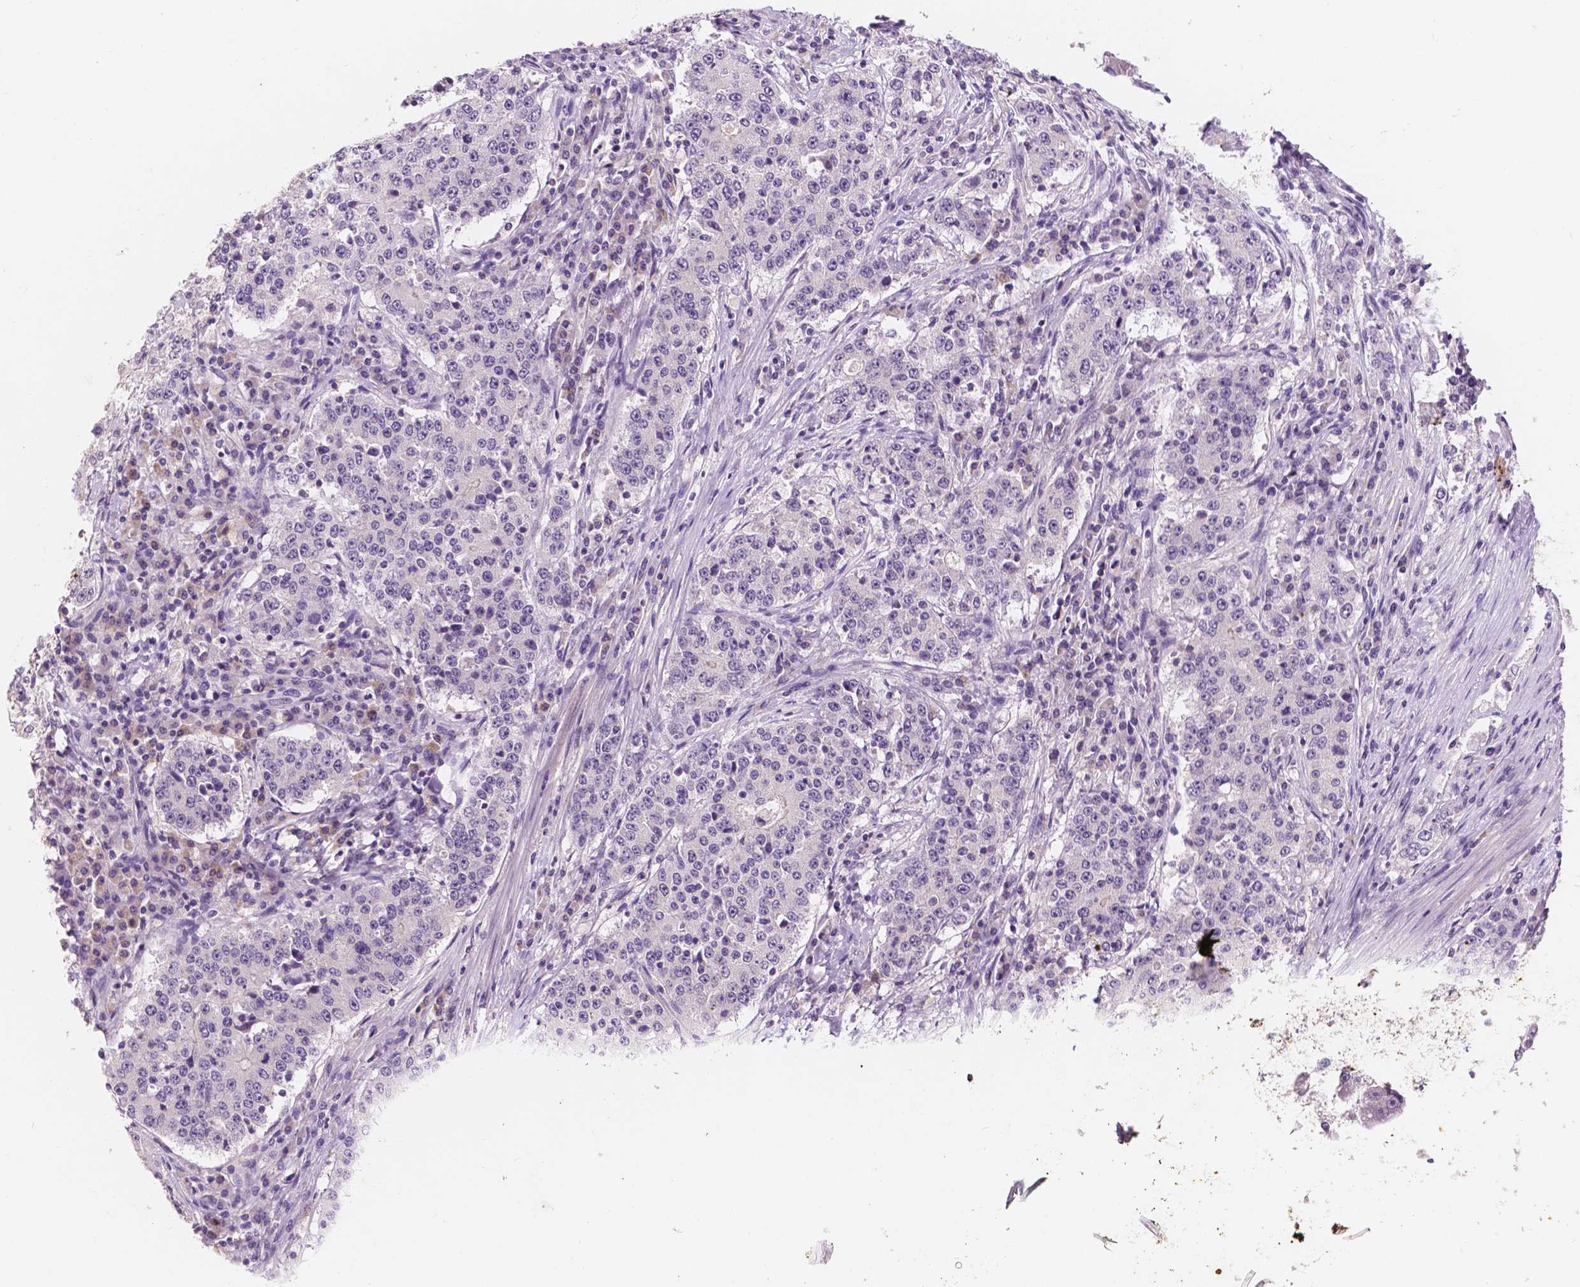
{"staining": {"intensity": "negative", "quantity": "none", "location": "none"}, "tissue": "stomach cancer", "cell_type": "Tumor cells", "image_type": "cancer", "snomed": [{"axis": "morphology", "description": "Adenocarcinoma, NOS"}, {"axis": "topography", "description": "Stomach"}], "caption": "Human stomach adenocarcinoma stained for a protein using immunohistochemistry shows no expression in tumor cells.", "gene": "SIRT2", "patient": {"sex": "male", "age": 59}}